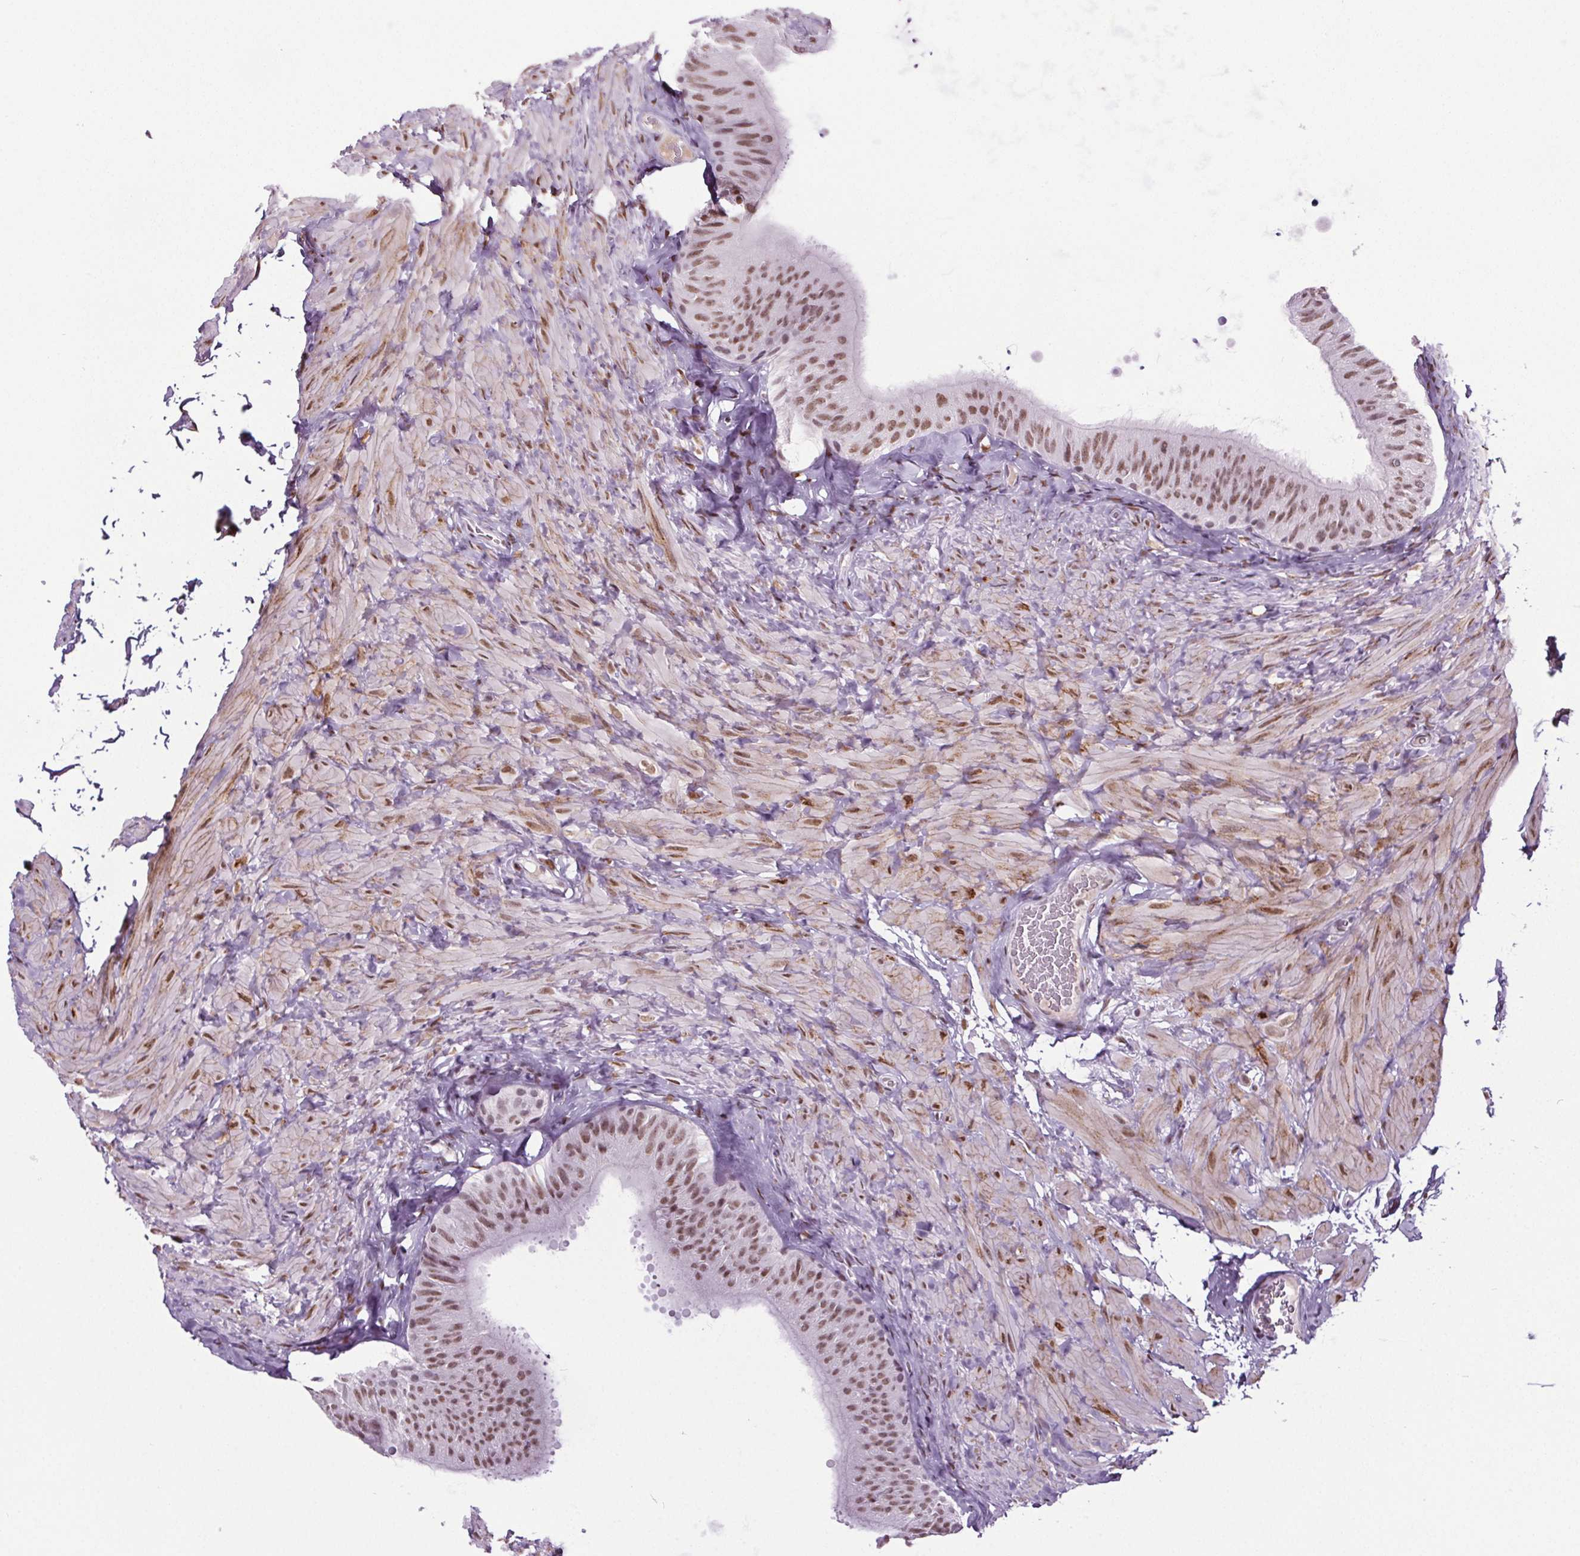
{"staining": {"intensity": "moderate", "quantity": ">75%", "location": "nuclear"}, "tissue": "epididymis", "cell_type": "Glandular cells", "image_type": "normal", "snomed": [{"axis": "morphology", "description": "Normal tissue, NOS"}, {"axis": "topography", "description": "Epididymis, spermatic cord, NOS"}, {"axis": "topography", "description": "Epididymis"}], "caption": "Protein staining shows moderate nuclear staining in approximately >75% of glandular cells in benign epididymis.", "gene": "GP6", "patient": {"sex": "male", "age": 31}}